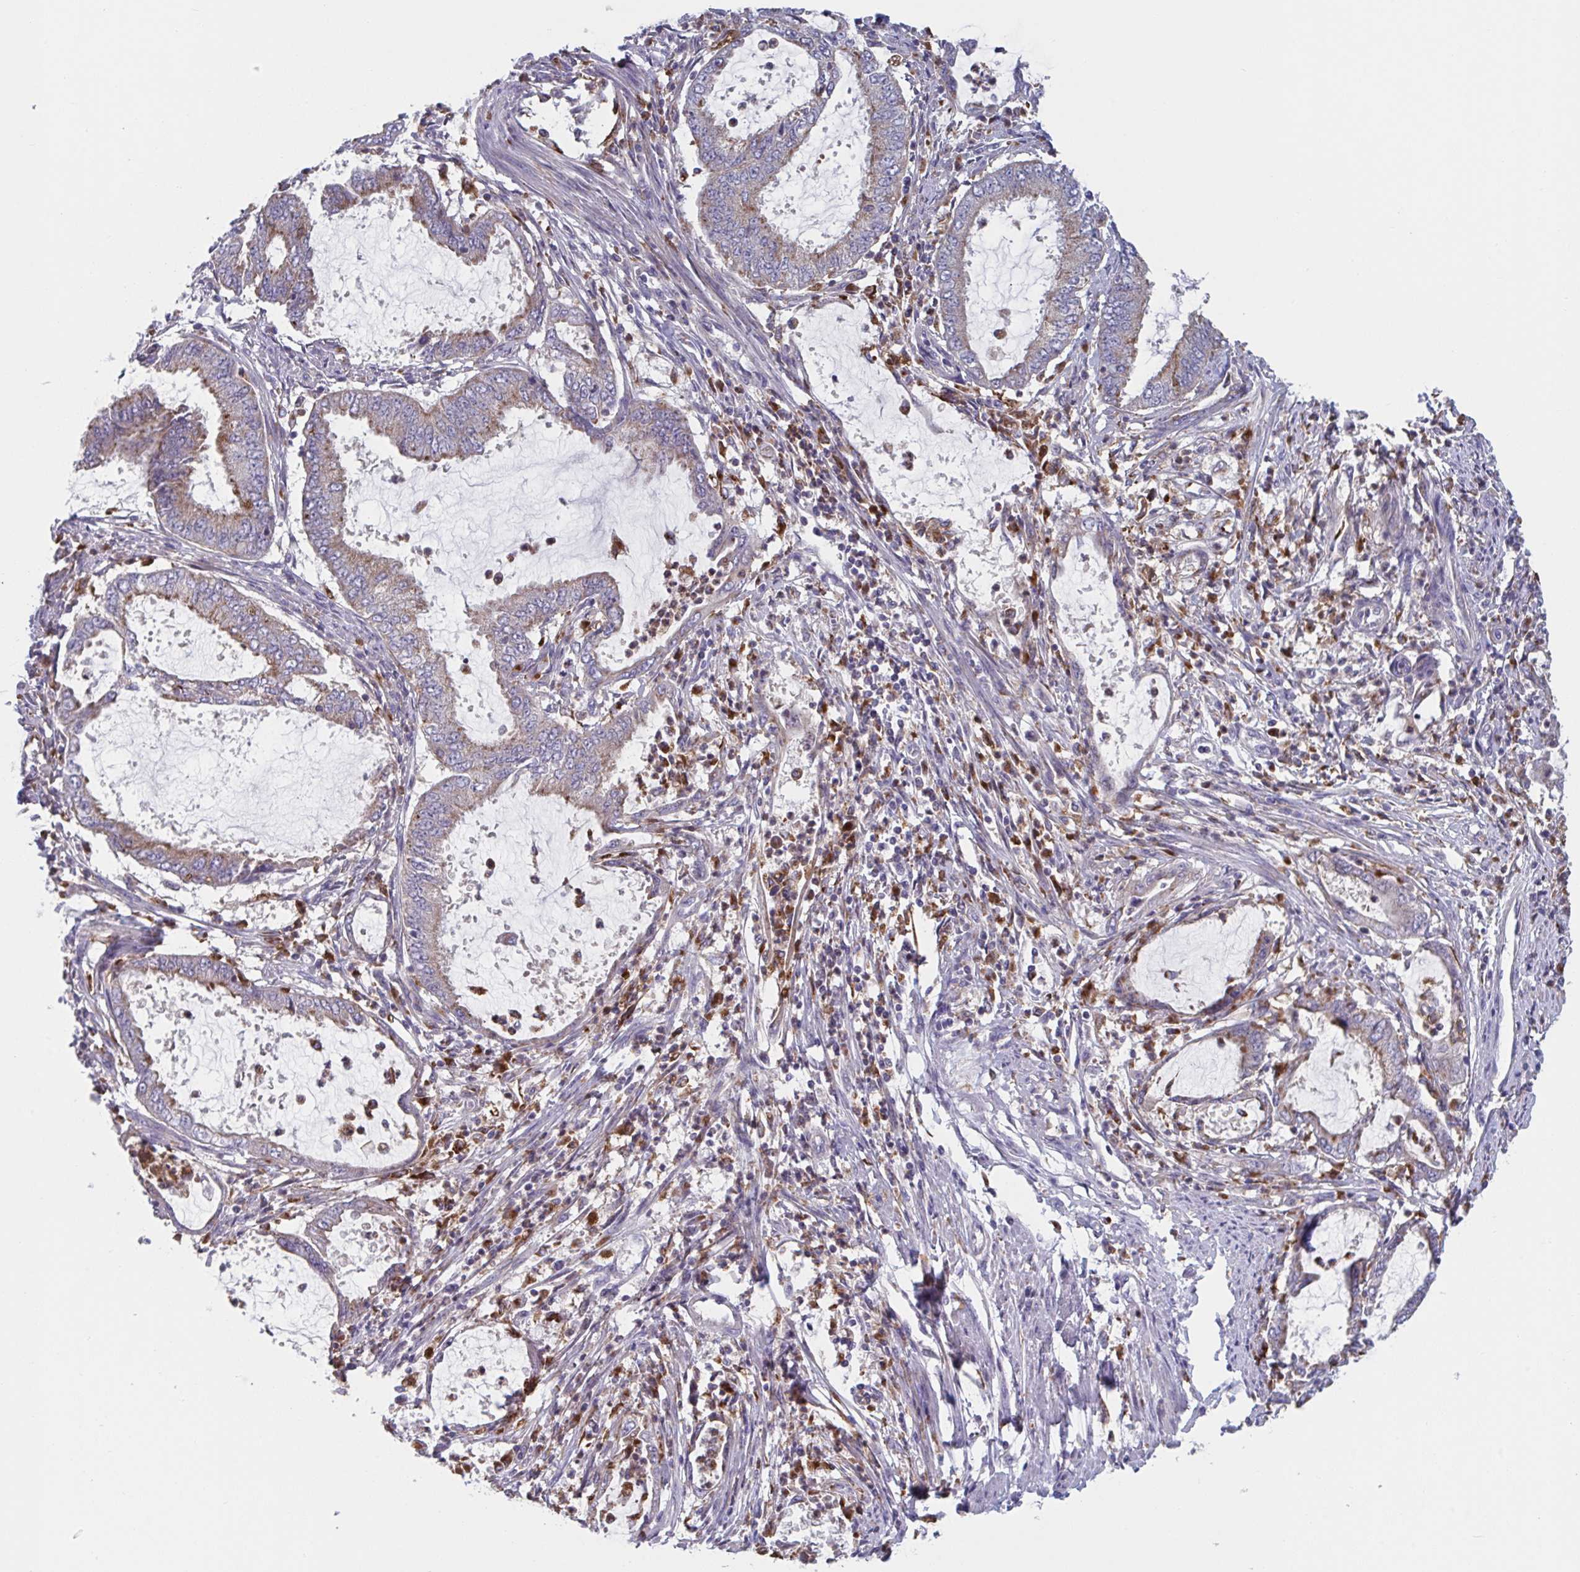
{"staining": {"intensity": "moderate", "quantity": "<25%", "location": "cytoplasmic/membranous"}, "tissue": "endometrial cancer", "cell_type": "Tumor cells", "image_type": "cancer", "snomed": [{"axis": "morphology", "description": "Adenocarcinoma, NOS"}, {"axis": "topography", "description": "Endometrium"}], "caption": "About <25% of tumor cells in human endometrial cancer demonstrate moderate cytoplasmic/membranous protein positivity as visualized by brown immunohistochemical staining.", "gene": "NIPSNAP1", "patient": {"sex": "female", "age": 51}}